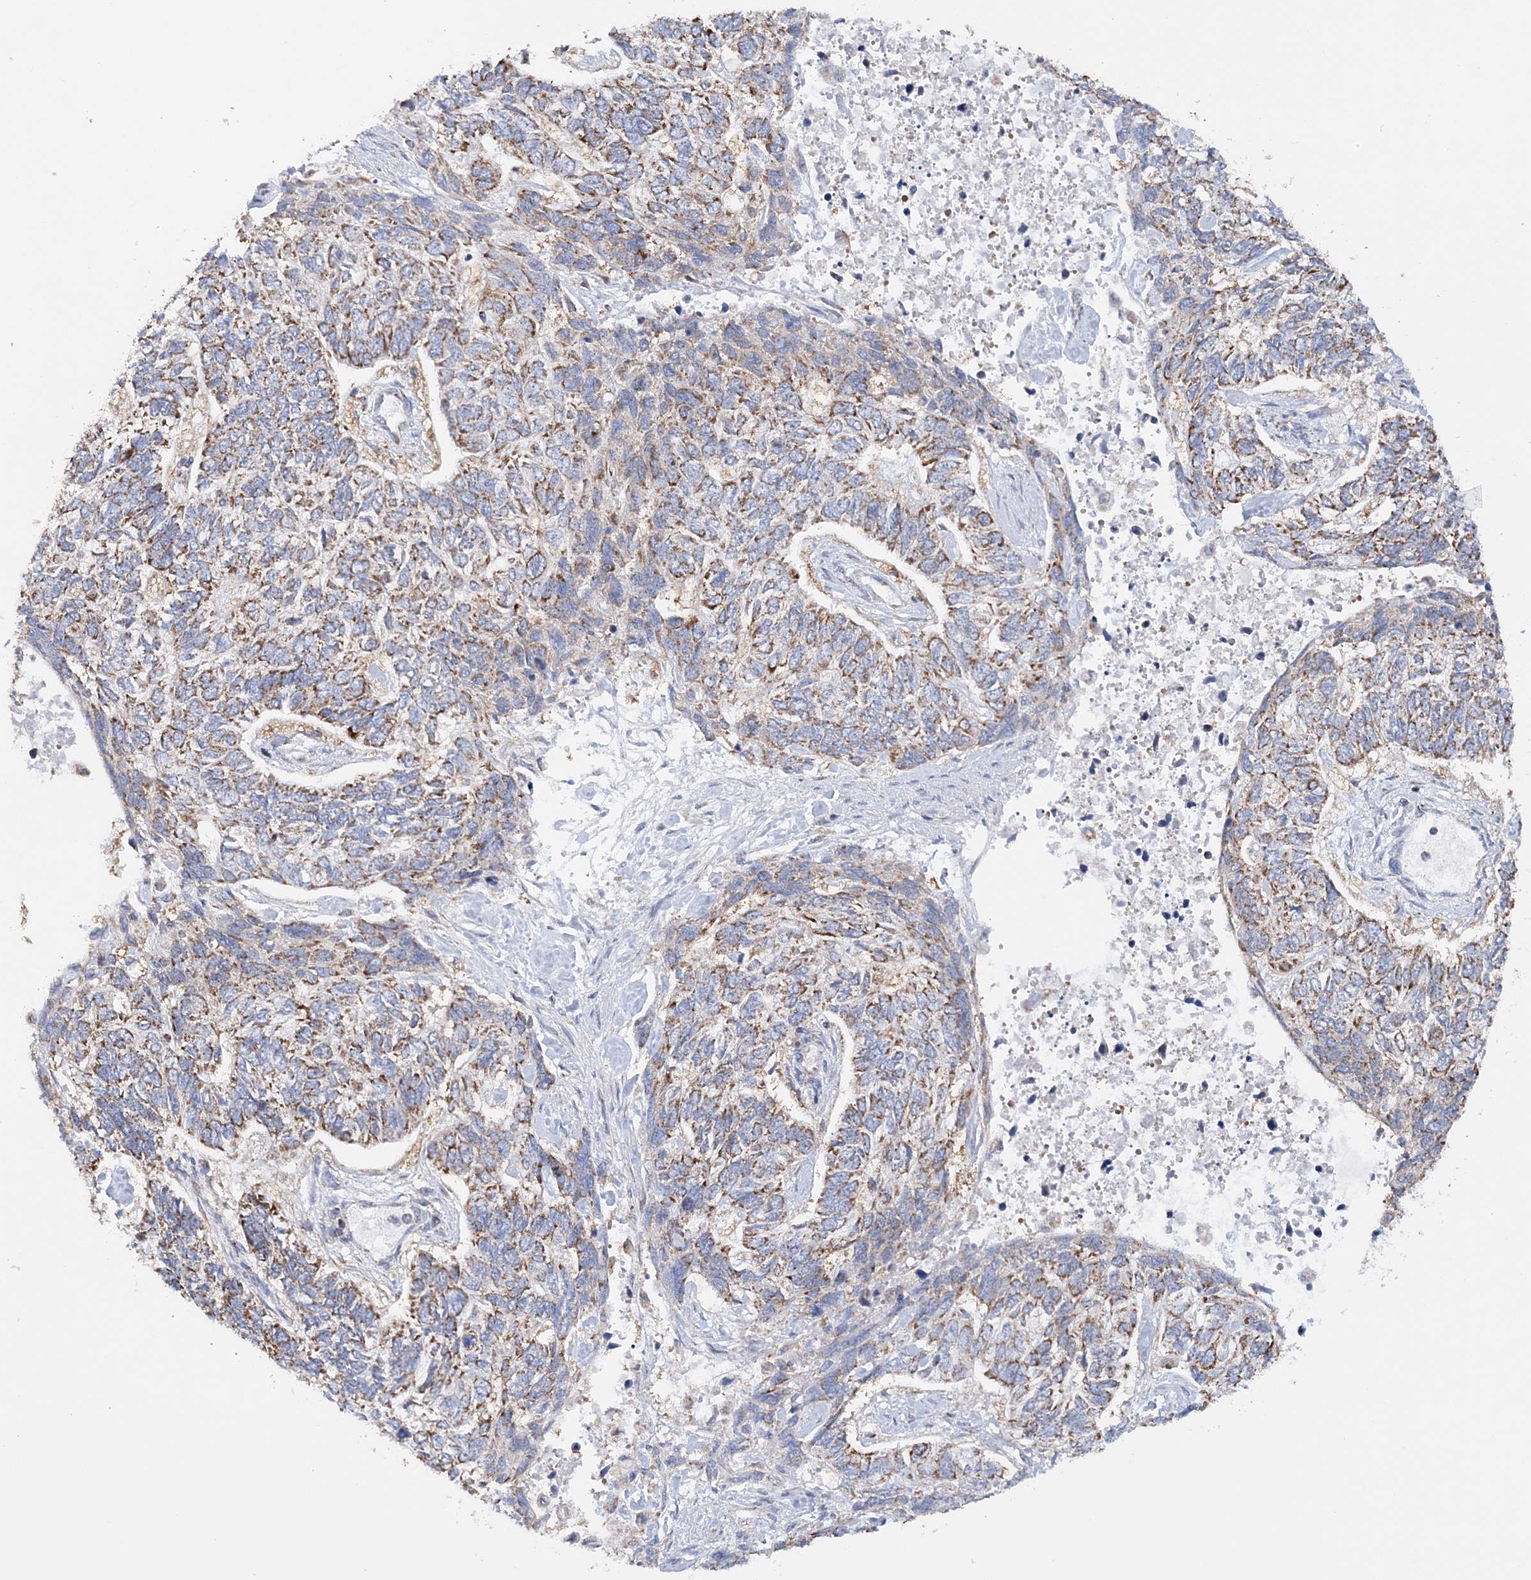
{"staining": {"intensity": "moderate", "quantity": ">75%", "location": "cytoplasmic/membranous"}, "tissue": "skin cancer", "cell_type": "Tumor cells", "image_type": "cancer", "snomed": [{"axis": "morphology", "description": "Basal cell carcinoma"}, {"axis": "topography", "description": "Skin"}], "caption": "DAB immunohistochemical staining of human skin cancer (basal cell carcinoma) shows moderate cytoplasmic/membranous protein staining in about >75% of tumor cells. The protein of interest is stained brown, and the nuclei are stained in blue (DAB IHC with brightfield microscopy, high magnification).", "gene": "TTC32", "patient": {"sex": "female", "age": 65}}